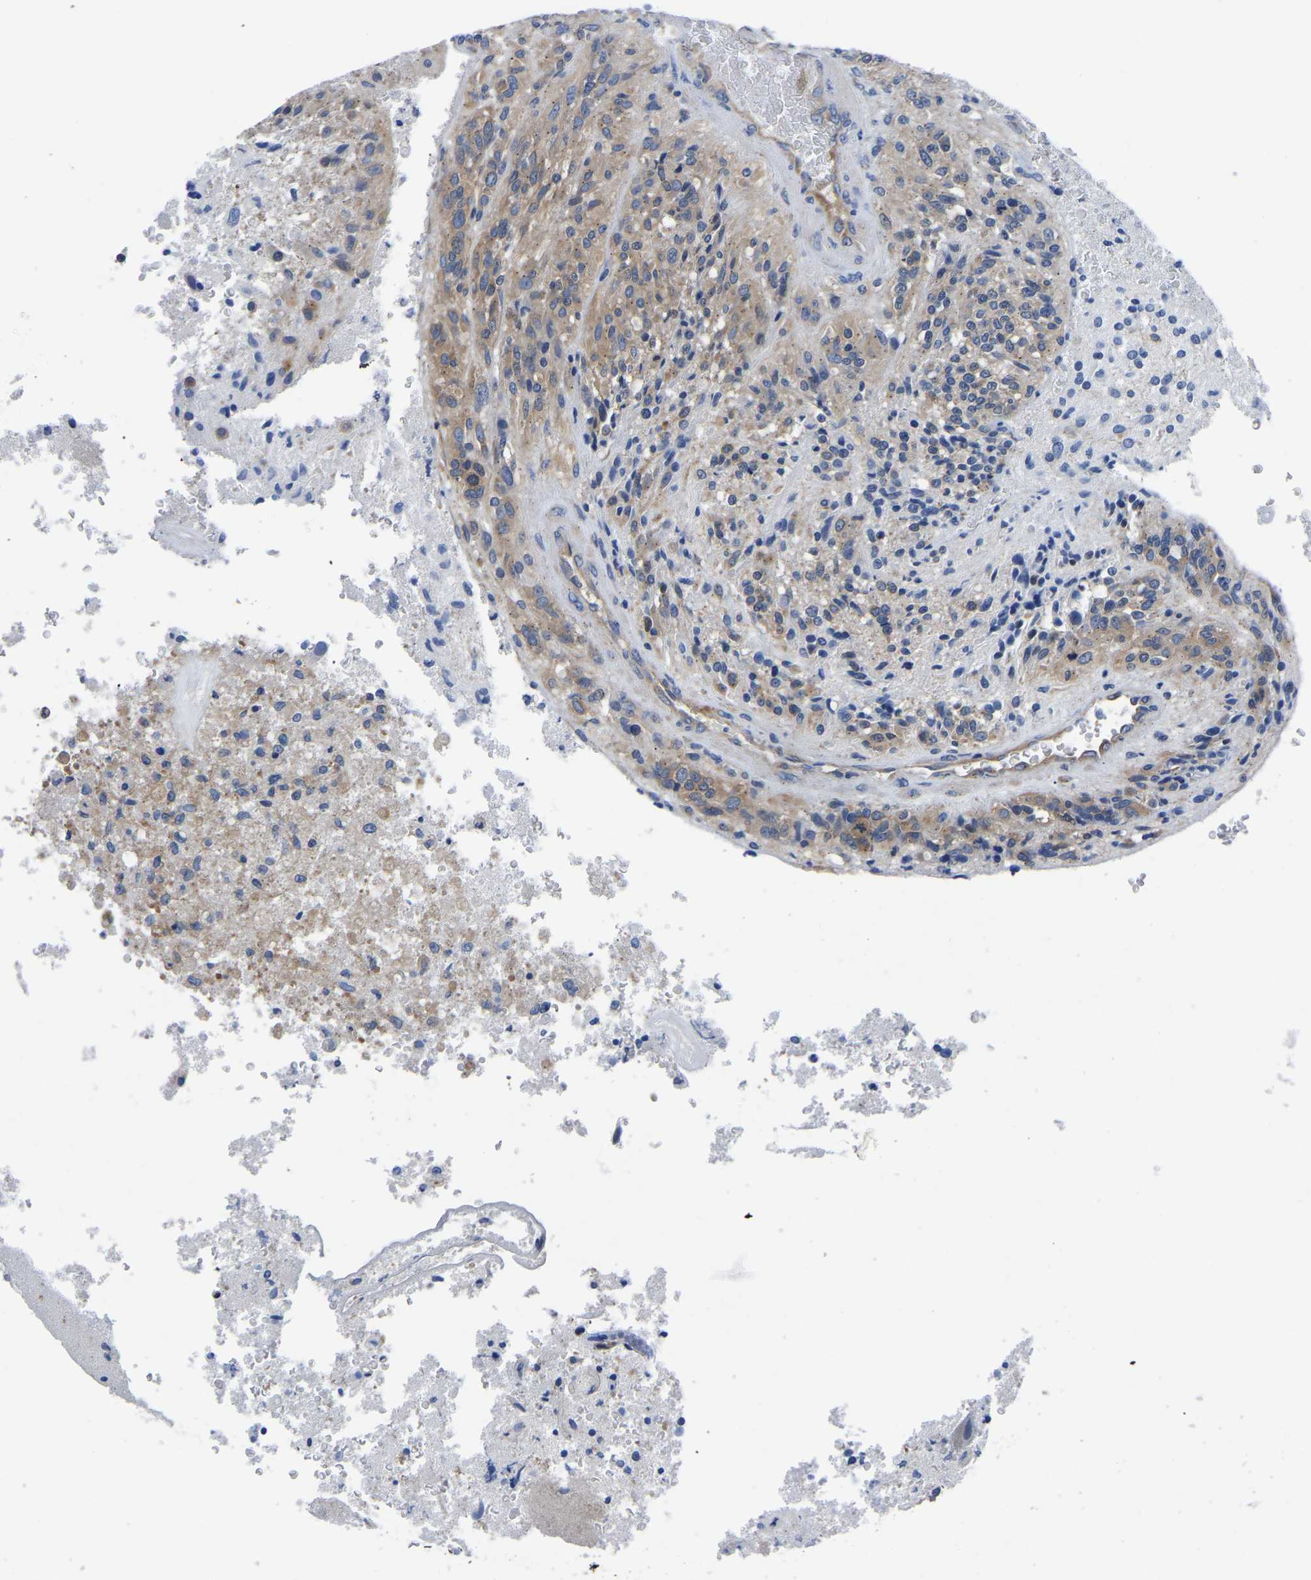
{"staining": {"intensity": "weak", "quantity": ">75%", "location": "cytoplasmic/membranous"}, "tissue": "glioma", "cell_type": "Tumor cells", "image_type": "cancer", "snomed": [{"axis": "morphology", "description": "Normal tissue, NOS"}, {"axis": "morphology", "description": "Glioma, malignant, High grade"}, {"axis": "topography", "description": "Cerebral cortex"}], "caption": "An image showing weak cytoplasmic/membranous positivity in approximately >75% of tumor cells in glioma, as visualized by brown immunohistochemical staining.", "gene": "TFG", "patient": {"sex": "male", "age": 77}}